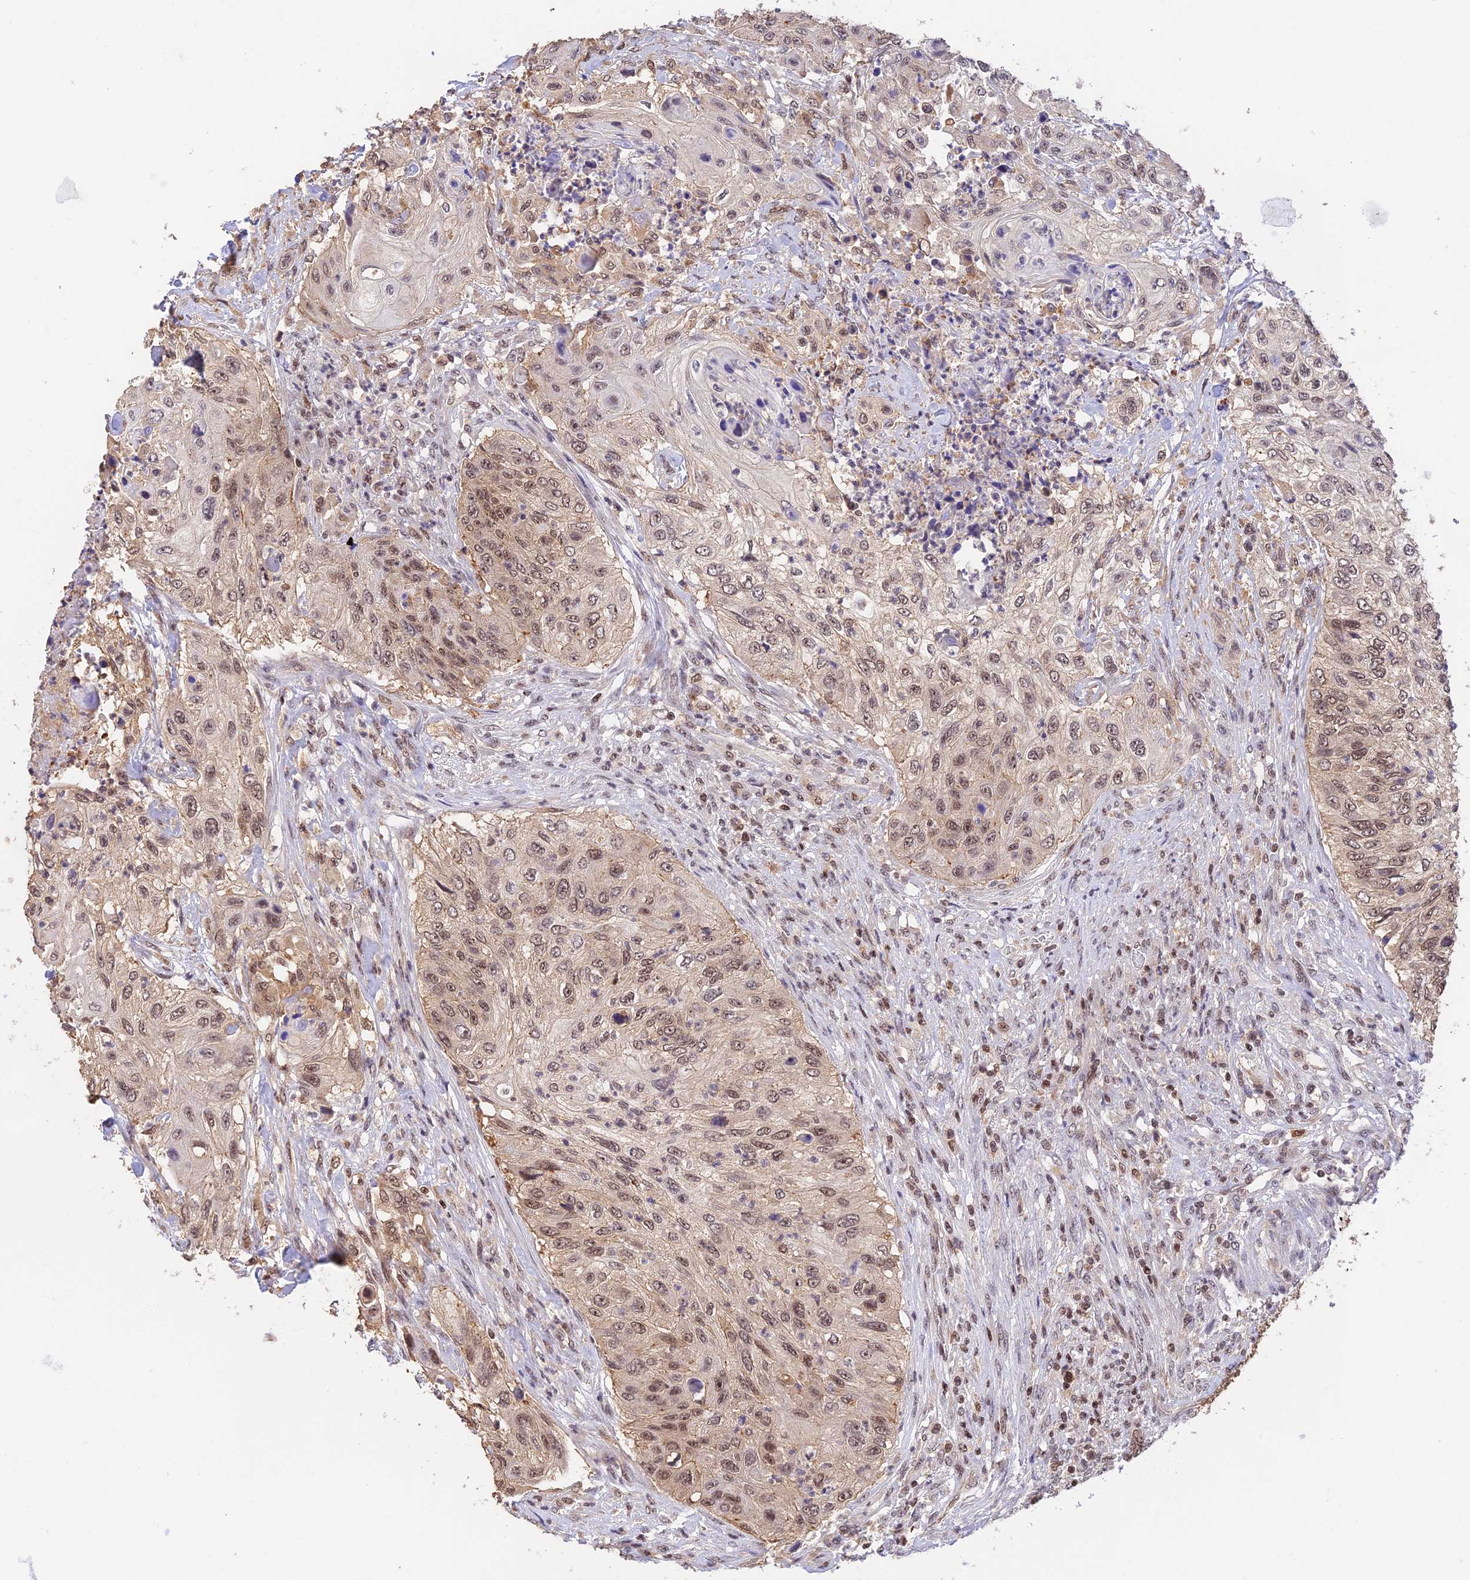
{"staining": {"intensity": "moderate", "quantity": ">75%", "location": "nuclear"}, "tissue": "urothelial cancer", "cell_type": "Tumor cells", "image_type": "cancer", "snomed": [{"axis": "morphology", "description": "Urothelial carcinoma, High grade"}, {"axis": "topography", "description": "Urinary bladder"}], "caption": "Urothelial cancer stained with a protein marker exhibits moderate staining in tumor cells.", "gene": "THAP11", "patient": {"sex": "female", "age": 60}}